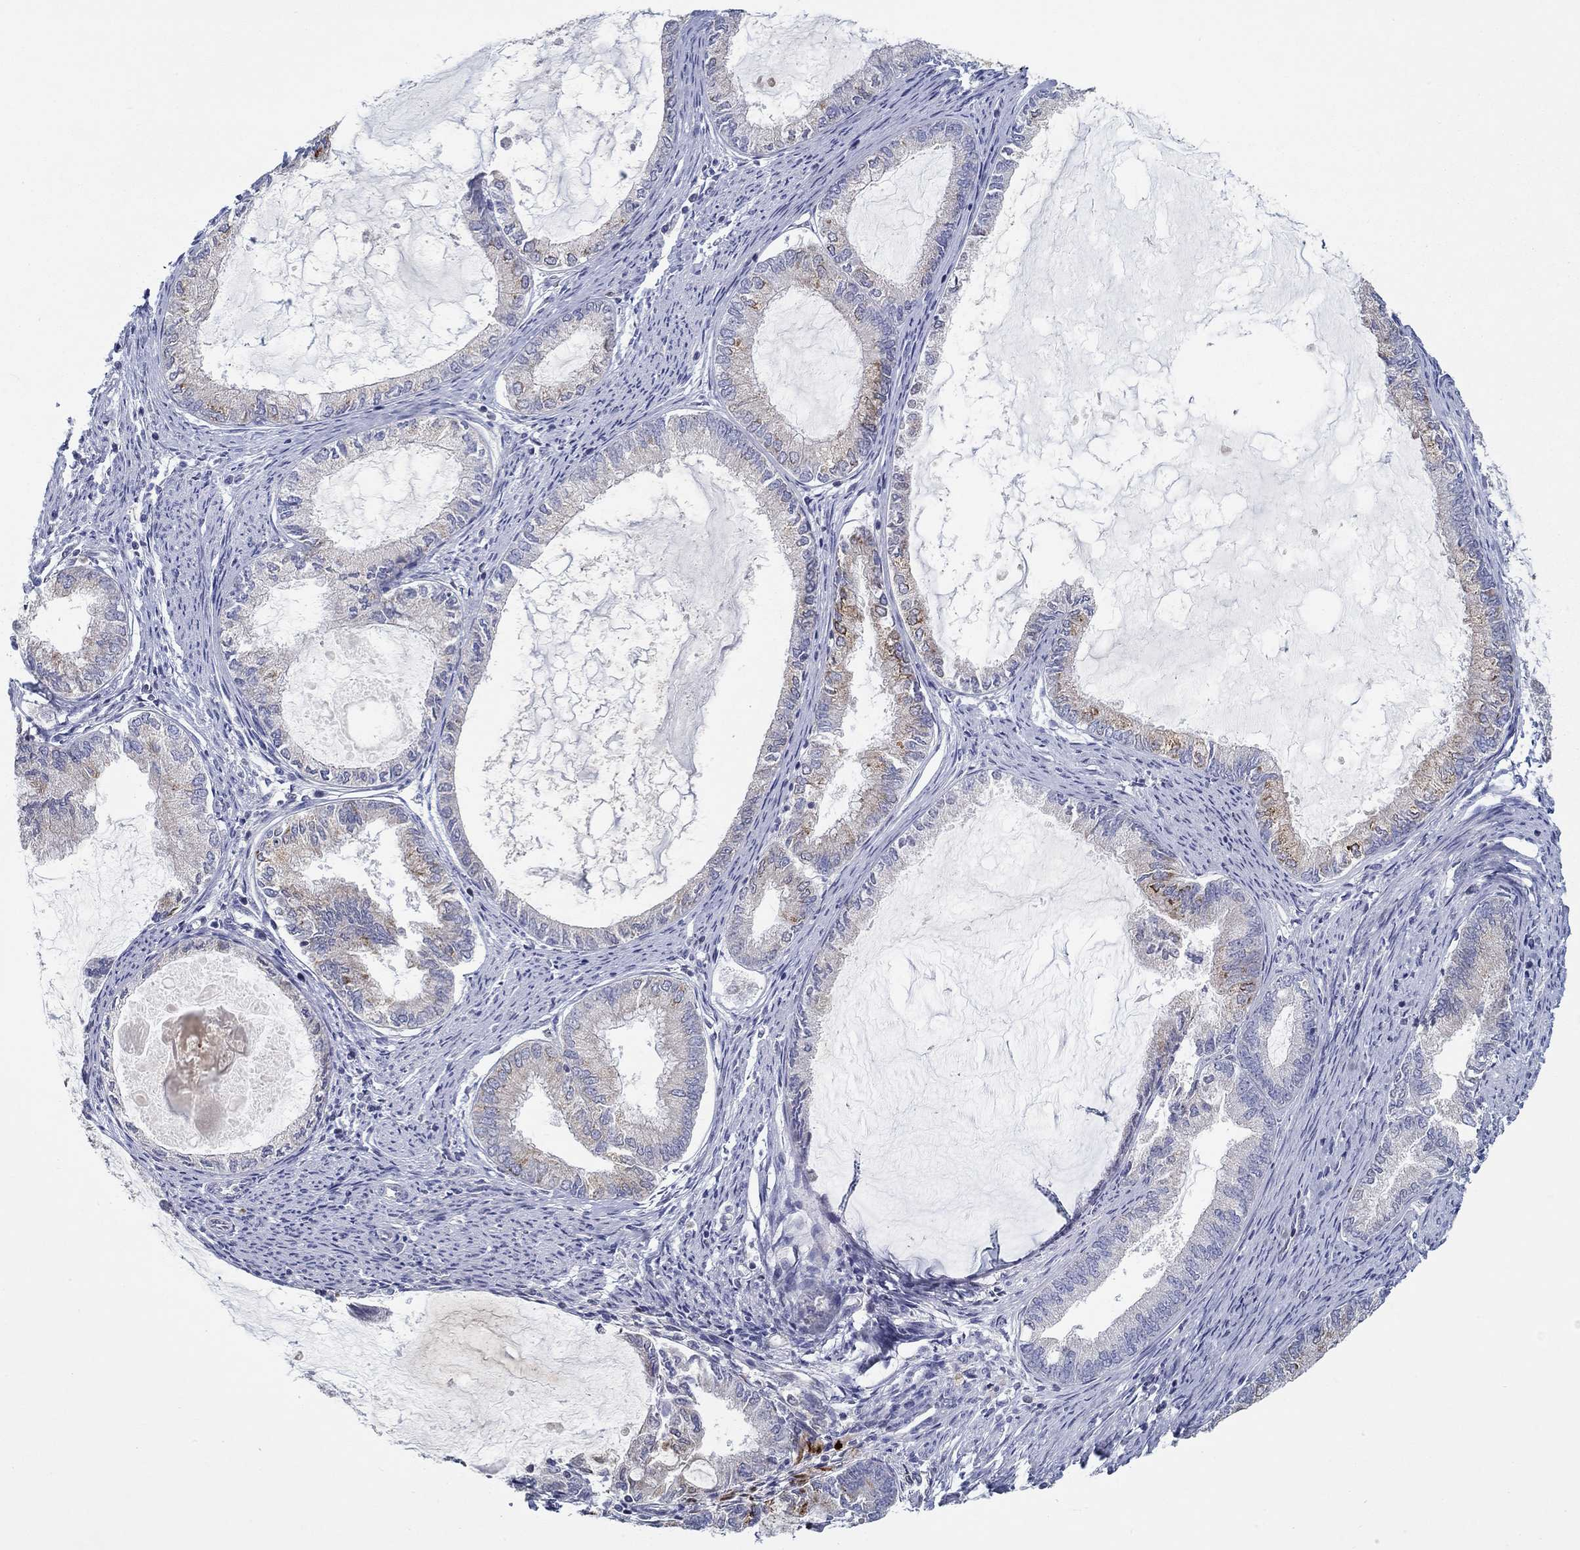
{"staining": {"intensity": "moderate", "quantity": "<25%", "location": "cytoplasmic/membranous"}, "tissue": "endometrial cancer", "cell_type": "Tumor cells", "image_type": "cancer", "snomed": [{"axis": "morphology", "description": "Adenocarcinoma, NOS"}, {"axis": "topography", "description": "Endometrium"}], "caption": "Moderate cytoplasmic/membranous protein positivity is present in approximately <25% of tumor cells in endometrial cancer (adenocarcinoma).", "gene": "ERMP1", "patient": {"sex": "female", "age": 86}}